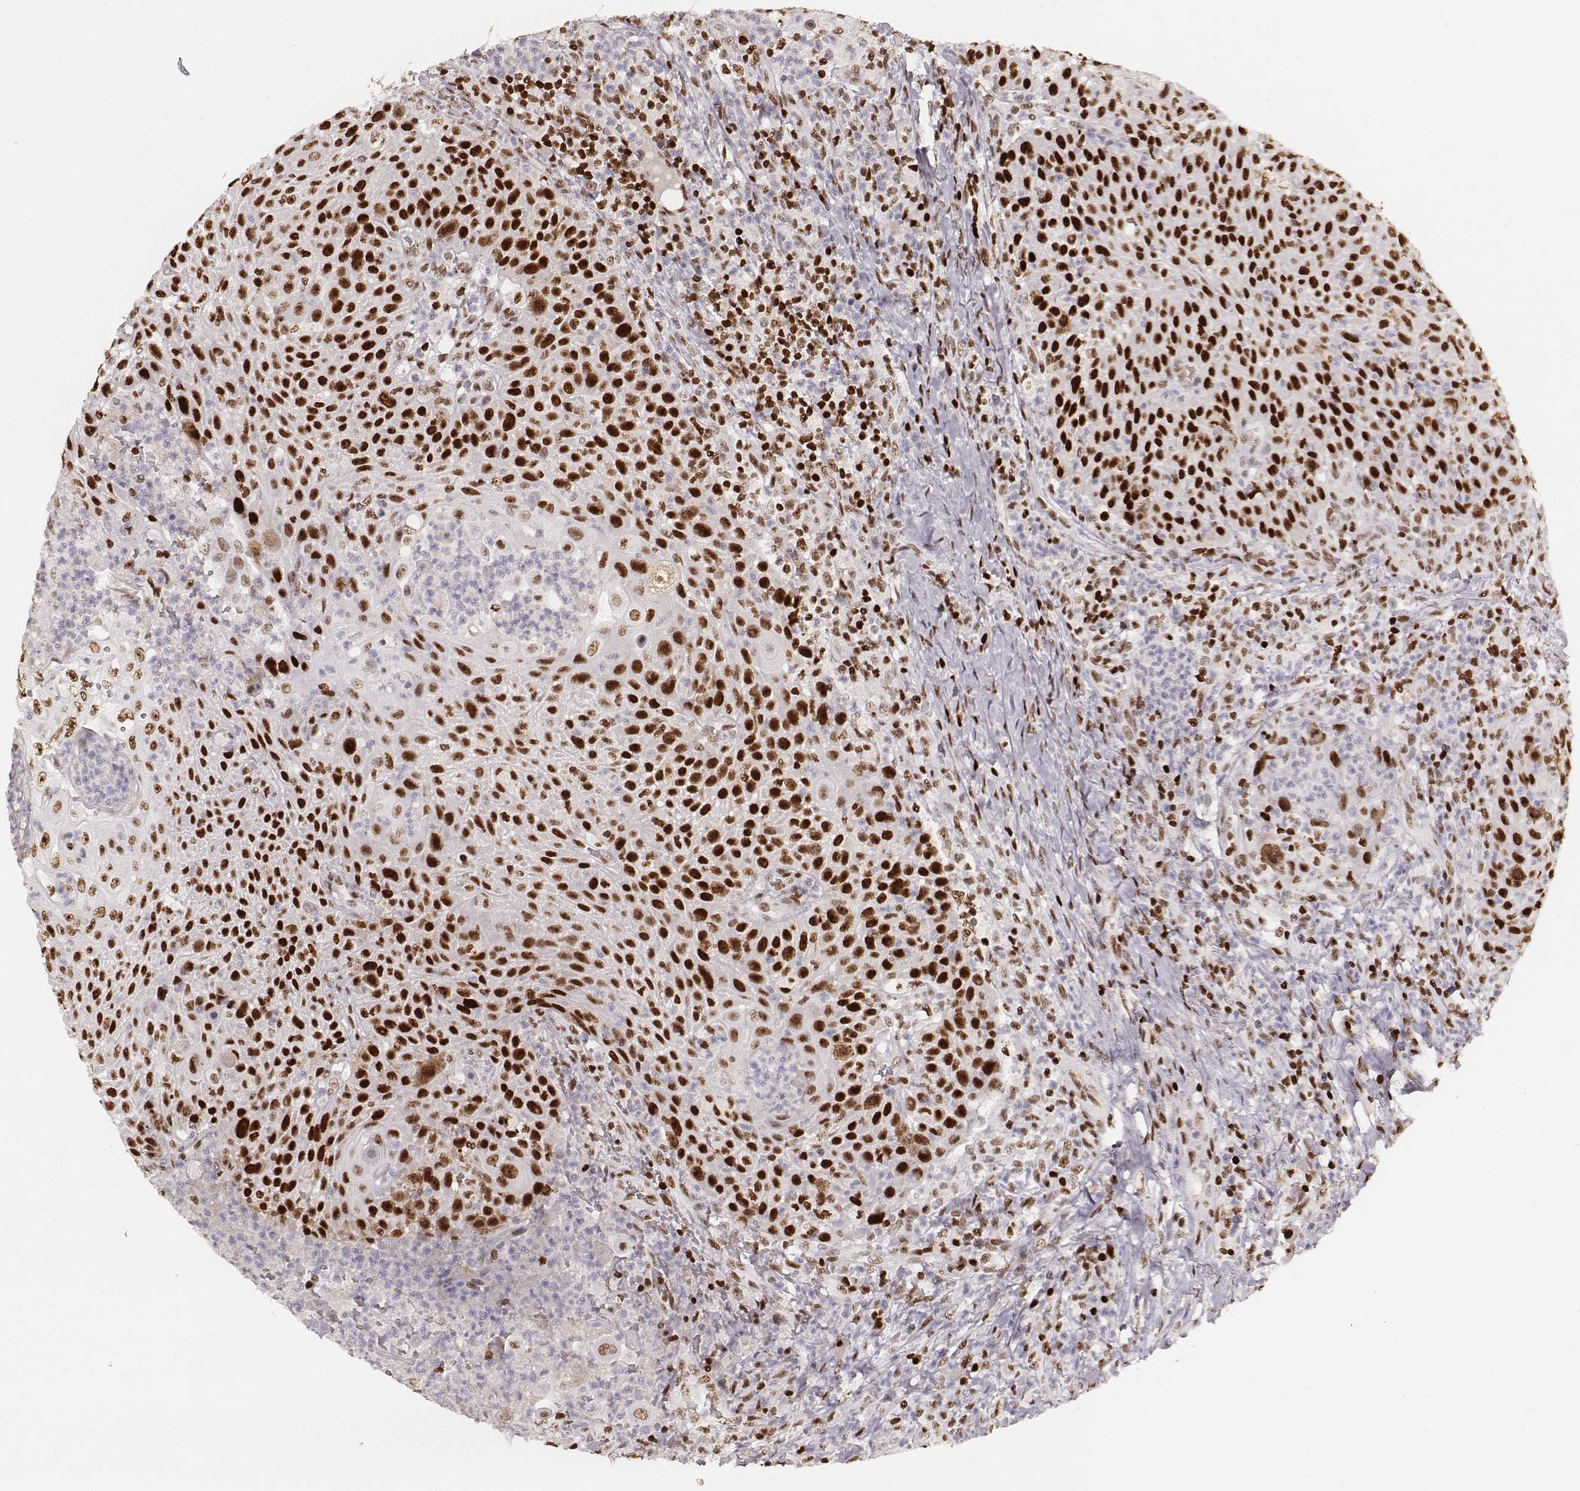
{"staining": {"intensity": "strong", "quantity": ">75%", "location": "nuclear"}, "tissue": "head and neck cancer", "cell_type": "Tumor cells", "image_type": "cancer", "snomed": [{"axis": "morphology", "description": "Squamous cell carcinoma, NOS"}, {"axis": "topography", "description": "Head-Neck"}], "caption": "A brown stain highlights strong nuclear positivity of a protein in head and neck cancer tumor cells.", "gene": "PARP1", "patient": {"sex": "male", "age": 69}}